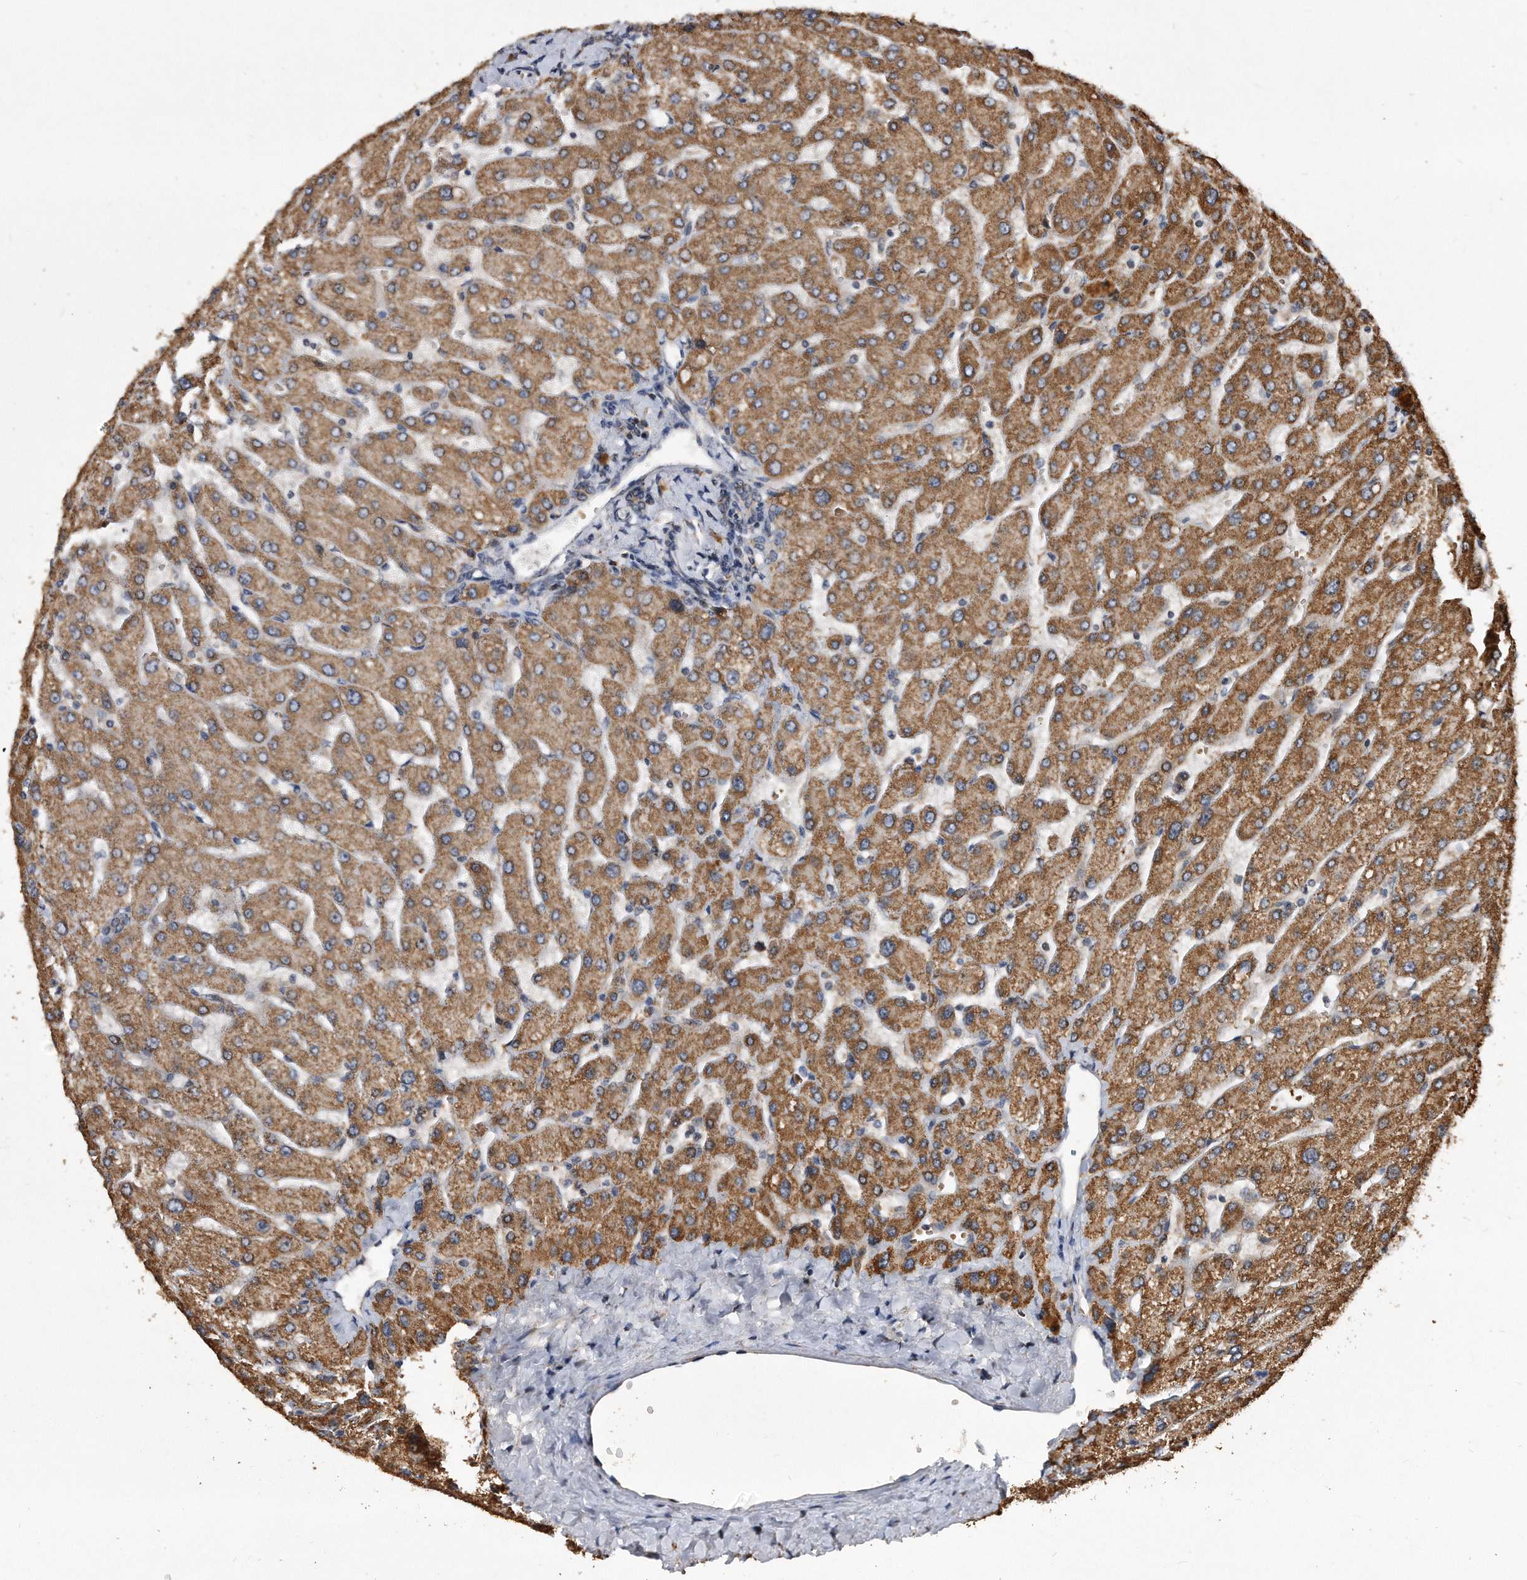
{"staining": {"intensity": "weak", "quantity": "25%-75%", "location": "cytoplasmic/membranous"}, "tissue": "liver", "cell_type": "Cholangiocytes", "image_type": "normal", "snomed": [{"axis": "morphology", "description": "Normal tissue, NOS"}, {"axis": "topography", "description": "Liver"}], "caption": "Liver stained with IHC exhibits weak cytoplasmic/membranous expression in approximately 25%-75% of cholangiocytes.", "gene": "PPP5C", "patient": {"sex": "male", "age": 55}}